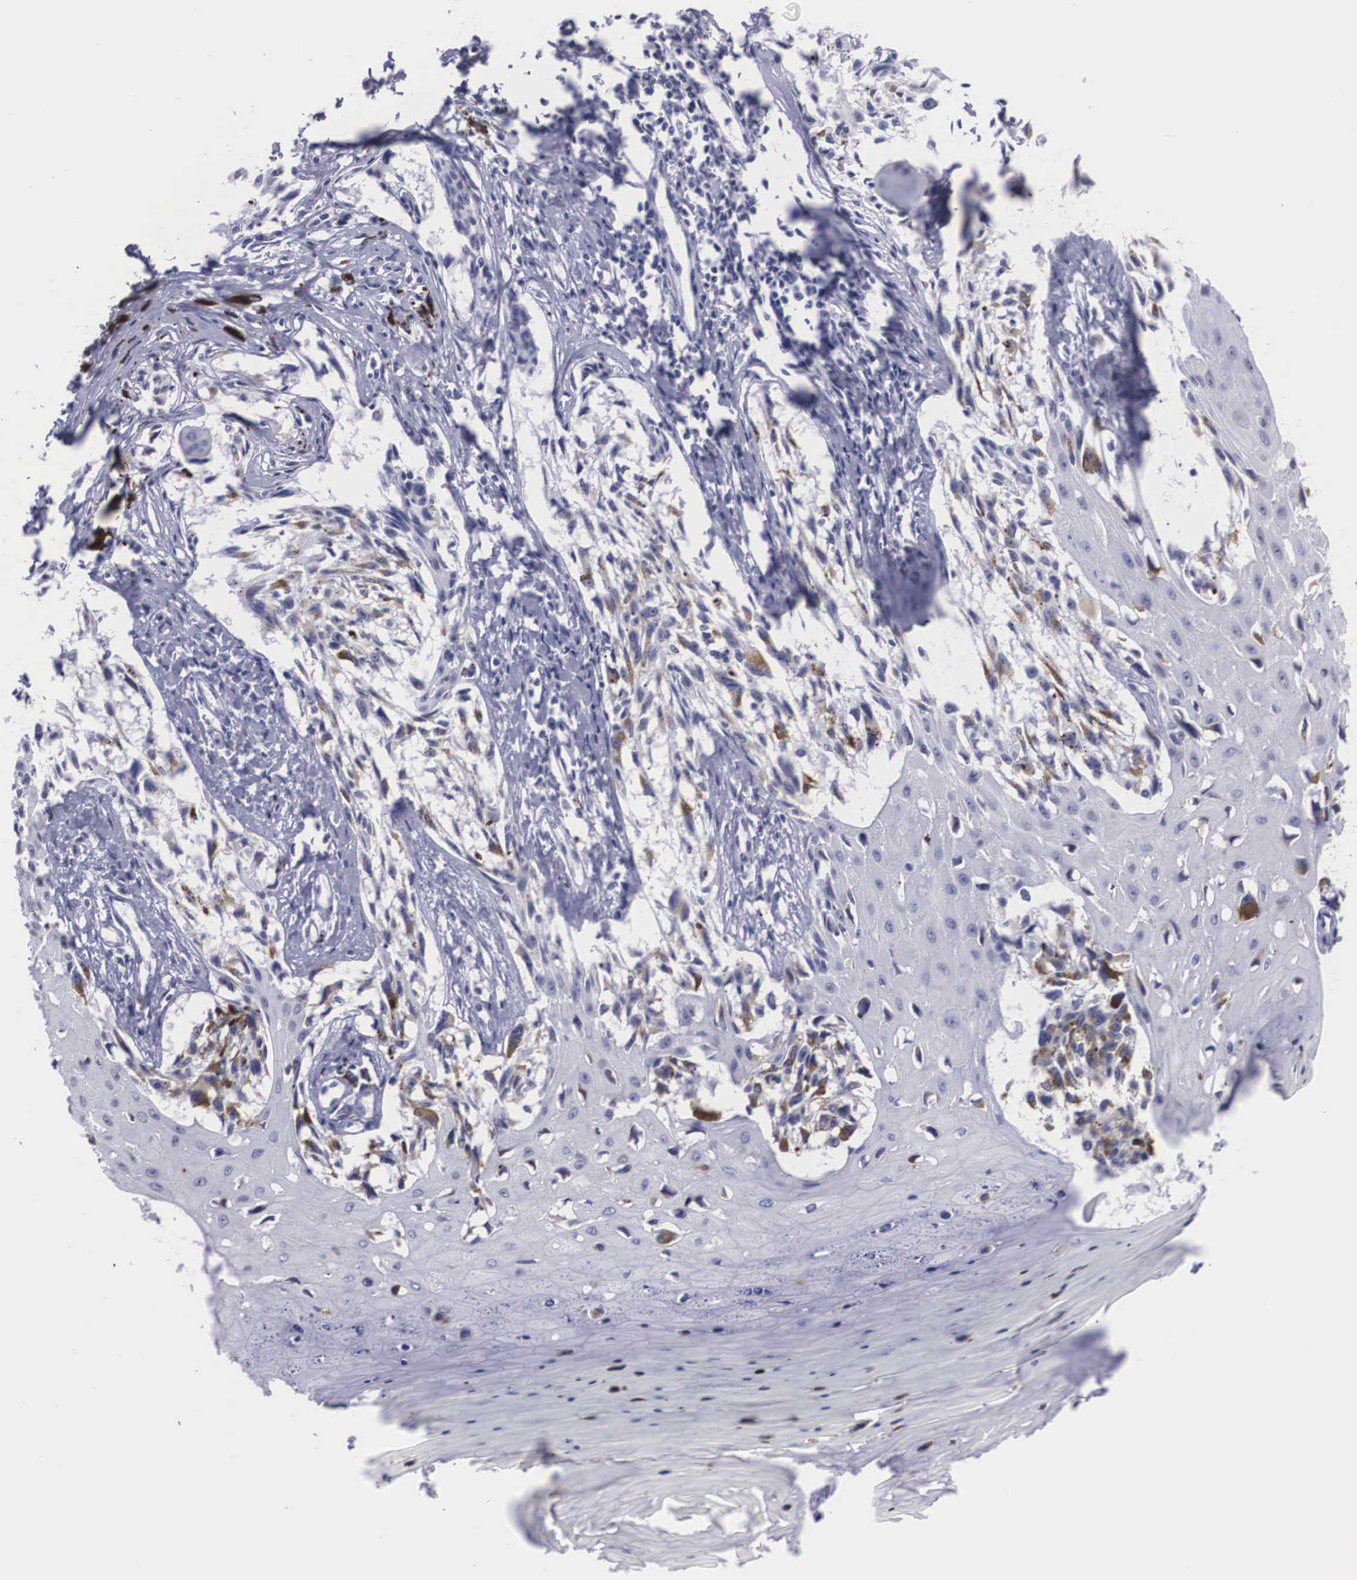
{"staining": {"intensity": "negative", "quantity": "none", "location": "none"}, "tissue": "melanoma", "cell_type": "Tumor cells", "image_type": "cancer", "snomed": [{"axis": "morphology", "description": "Malignant melanoma, NOS"}, {"axis": "topography", "description": "Skin"}], "caption": "A histopathology image of melanoma stained for a protein demonstrates no brown staining in tumor cells.", "gene": "C22orf31", "patient": {"sex": "female", "age": 82}}